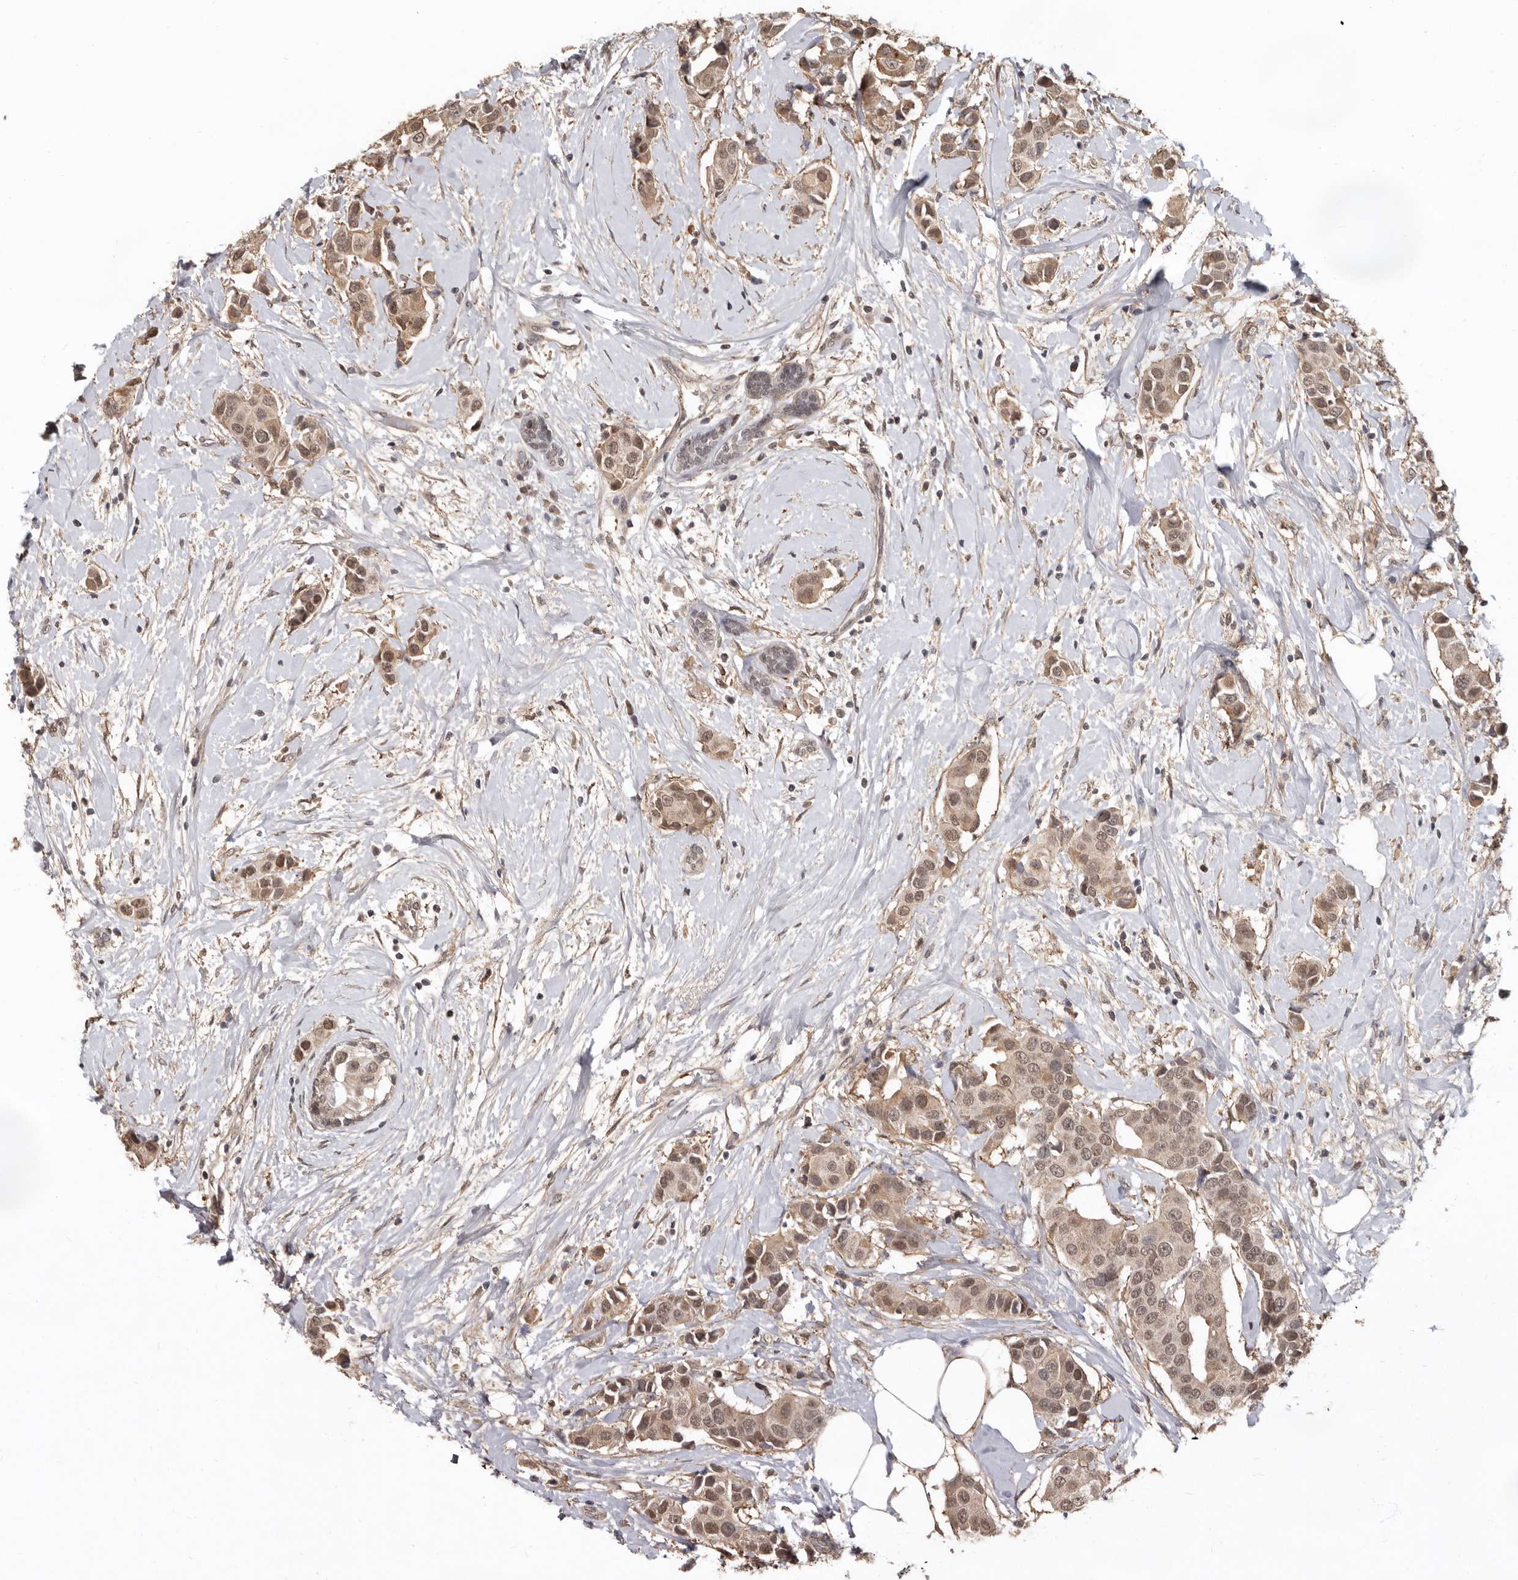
{"staining": {"intensity": "moderate", "quantity": ">75%", "location": "cytoplasmic/membranous,nuclear"}, "tissue": "breast cancer", "cell_type": "Tumor cells", "image_type": "cancer", "snomed": [{"axis": "morphology", "description": "Normal tissue, NOS"}, {"axis": "morphology", "description": "Duct carcinoma"}, {"axis": "topography", "description": "Breast"}], "caption": "Protein staining of breast cancer (invasive ductal carcinoma) tissue reveals moderate cytoplasmic/membranous and nuclear expression in about >75% of tumor cells.", "gene": "LRGUK", "patient": {"sex": "female", "age": 39}}